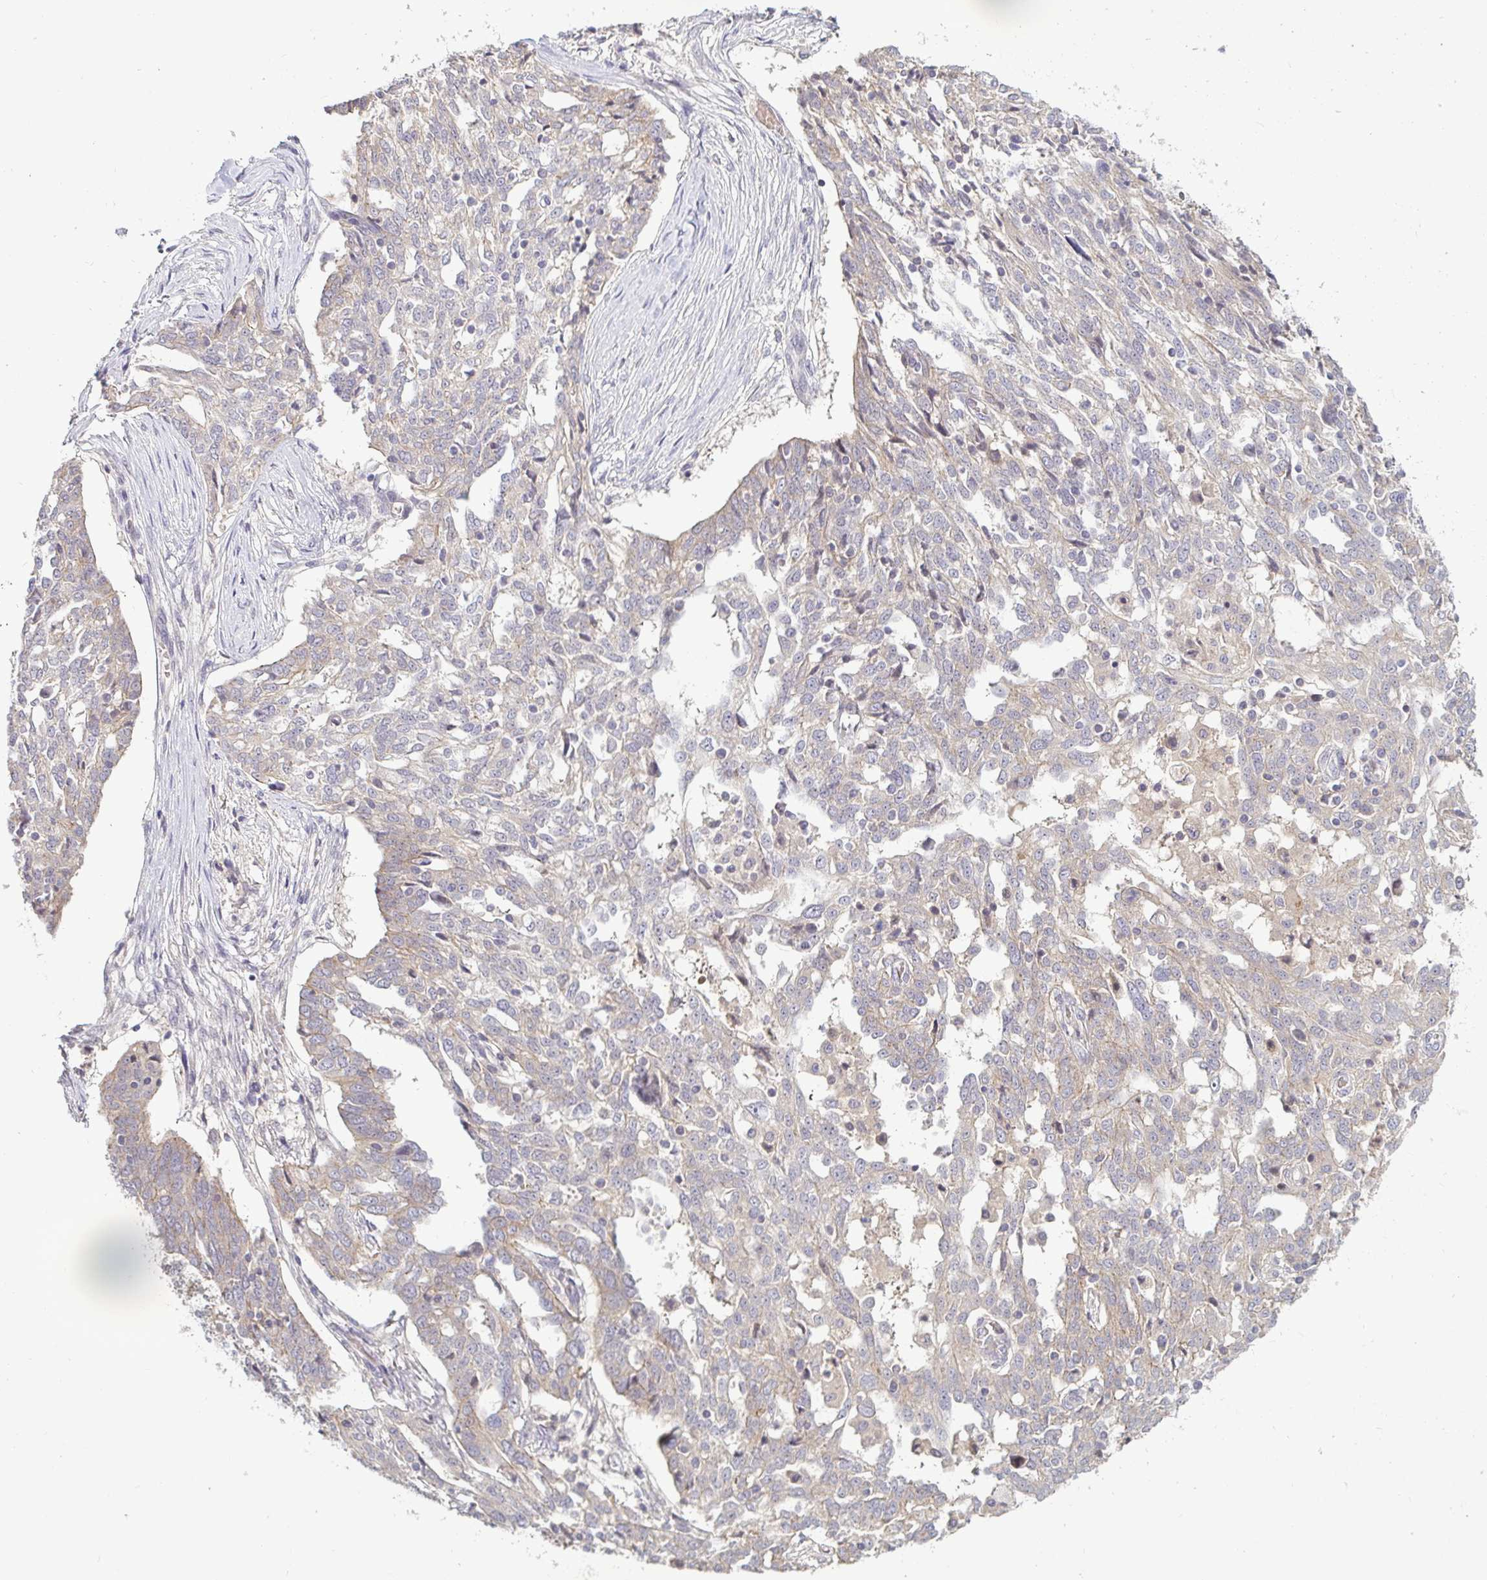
{"staining": {"intensity": "weak", "quantity": "<25%", "location": "cytoplasmic/membranous"}, "tissue": "ovarian cancer", "cell_type": "Tumor cells", "image_type": "cancer", "snomed": [{"axis": "morphology", "description": "Cystadenocarcinoma, serous, NOS"}, {"axis": "topography", "description": "Ovary"}], "caption": "This micrograph is of ovarian cancer (serous cystadenocarcinoma) stained with IHC to label a protein in brown with the nuclei are counter-stained blue. There is no staining in tumor cells.", "gene": "GSTM1", "patient": {"sex": "female", "age": 67}}